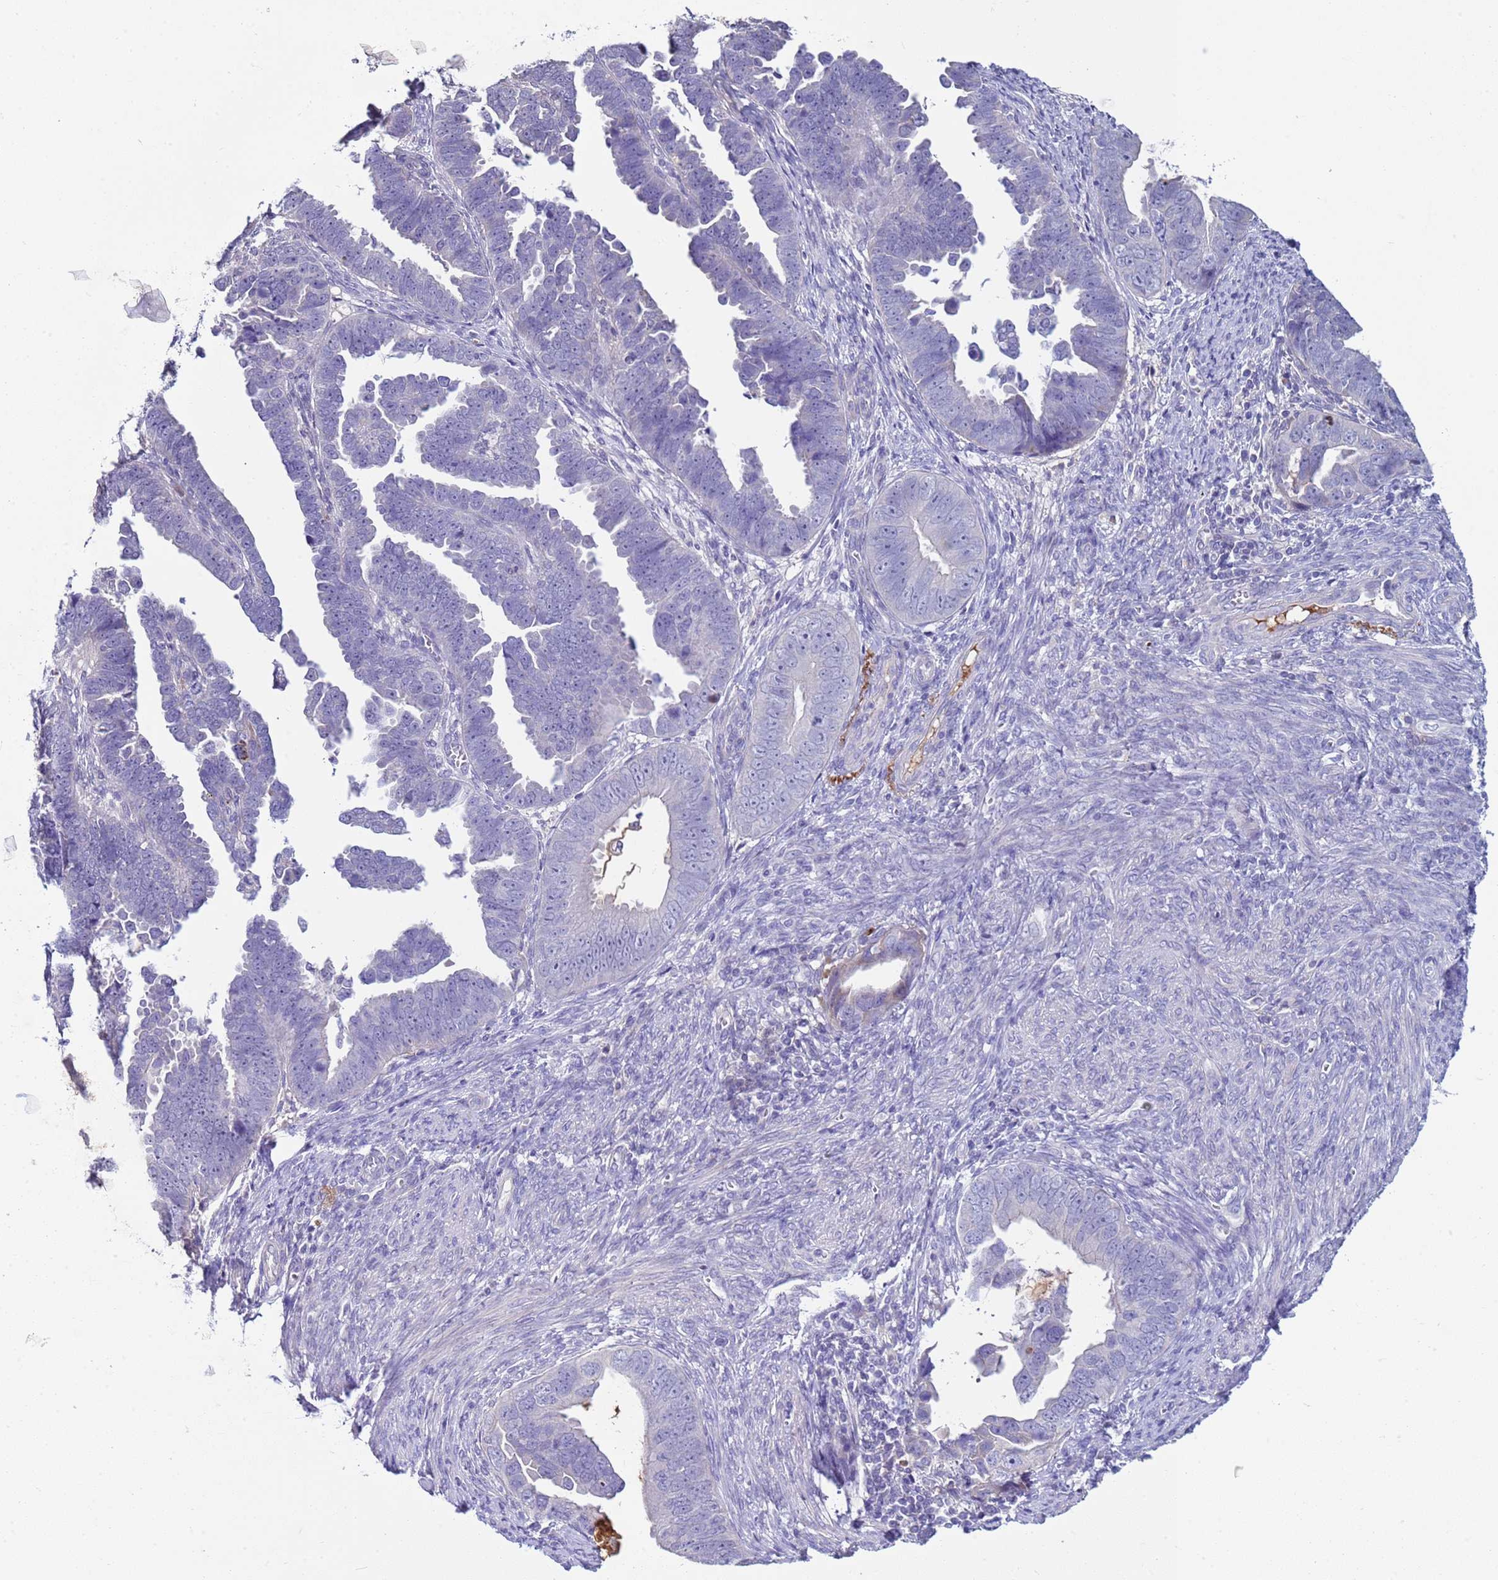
{"staining": {"intensity": "negative", "quantity": "none", "location": "none"}, "tissue": "endometrial cancer", "cell_type": "Tumor cells", "image_type": "cancer", "snomed": [{"axis": "morphology", "description": "Adenocarcinoma, NOS"}, {"axis": "topography", "description": "Endometrium"}], "caption": "IHC of human endometrial adenocarcinoma exhibits no staining in tumor cells.", "gene": "TRIM51", "patient": {"sex": "female", "age": 75}}